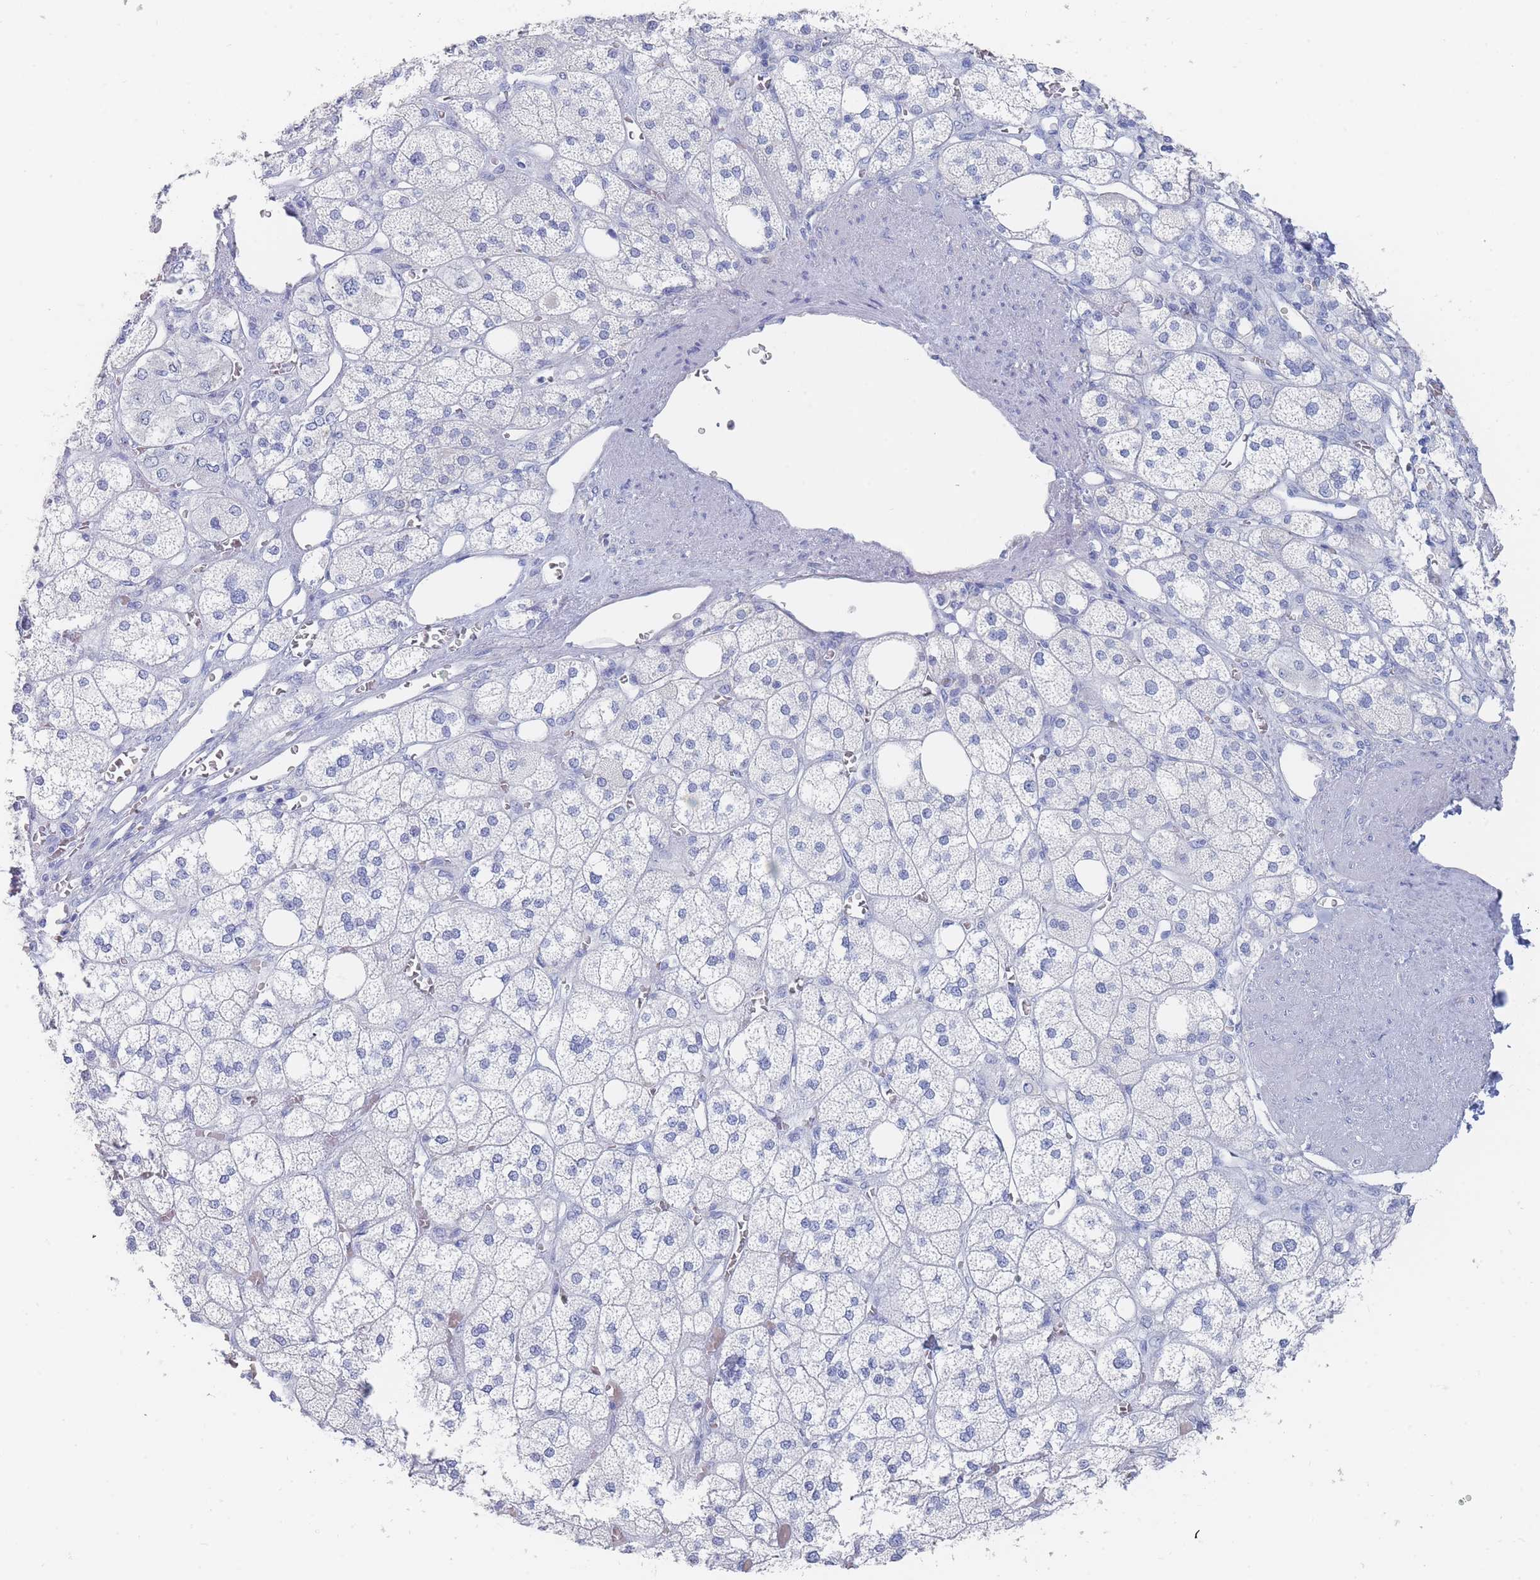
{"staining": {"intensity": "negative", "quantity": "none", "location": "none"}, "tissue": "adrenal gland", "cell_type": "Glandular cells", "image_type": "normal", "snomed": [{"axis": "morphology", "description": "Normal tissue, NOS"}, {"axis": "topography", "description": "Adrenal gland"}], "caption": "An image of adrenal gland stained for a protein demonstrates no brown staining in glandular cells. (Brightfield microscopy of DAB immunohistochemistry (IHC) at high magnification).", "gene": "SLC25A35", "patient": {"sex": "male", "age": 61}}